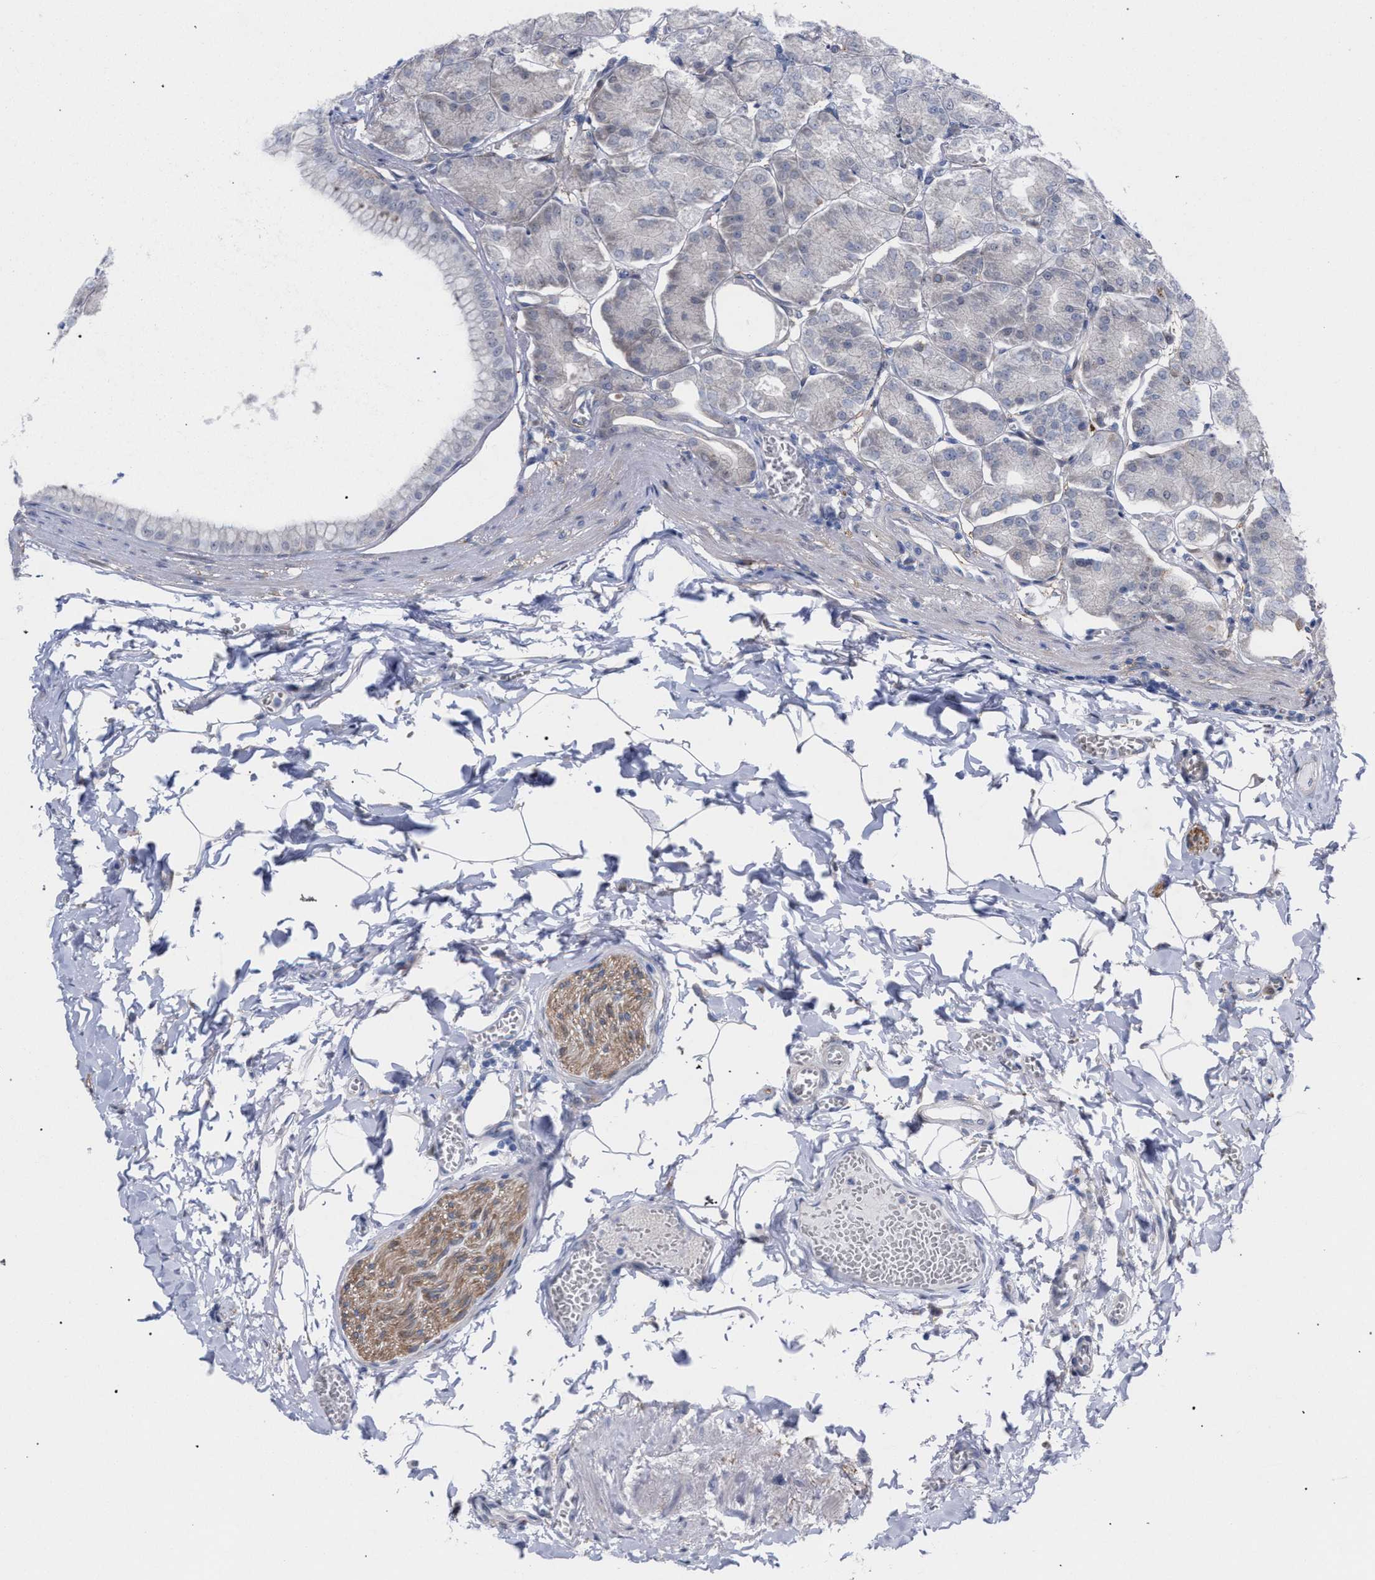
{"staining": {"intensity": "negative", "quantity": "none", "location": "none"}, "tissue": "stomach", "cell_type": "Glandular cells", "image_type": "normal", "snomed": [{"axis": "morphology", "description": "Normal tissue, NOS"}, {"axis": "topography", "description": "Stomach, lower"}], "caption": "Immunohistochemical staining of benign stomach exhibits no significant expression in glandular cells. The staining was performed using DAB to visualize the protein expression in brown, while the nuclei were stained in blue with hematoxylin (Magnification: 20x).", "gene": "FHOD3", "patient": {"sex": "male", "age": 71}}